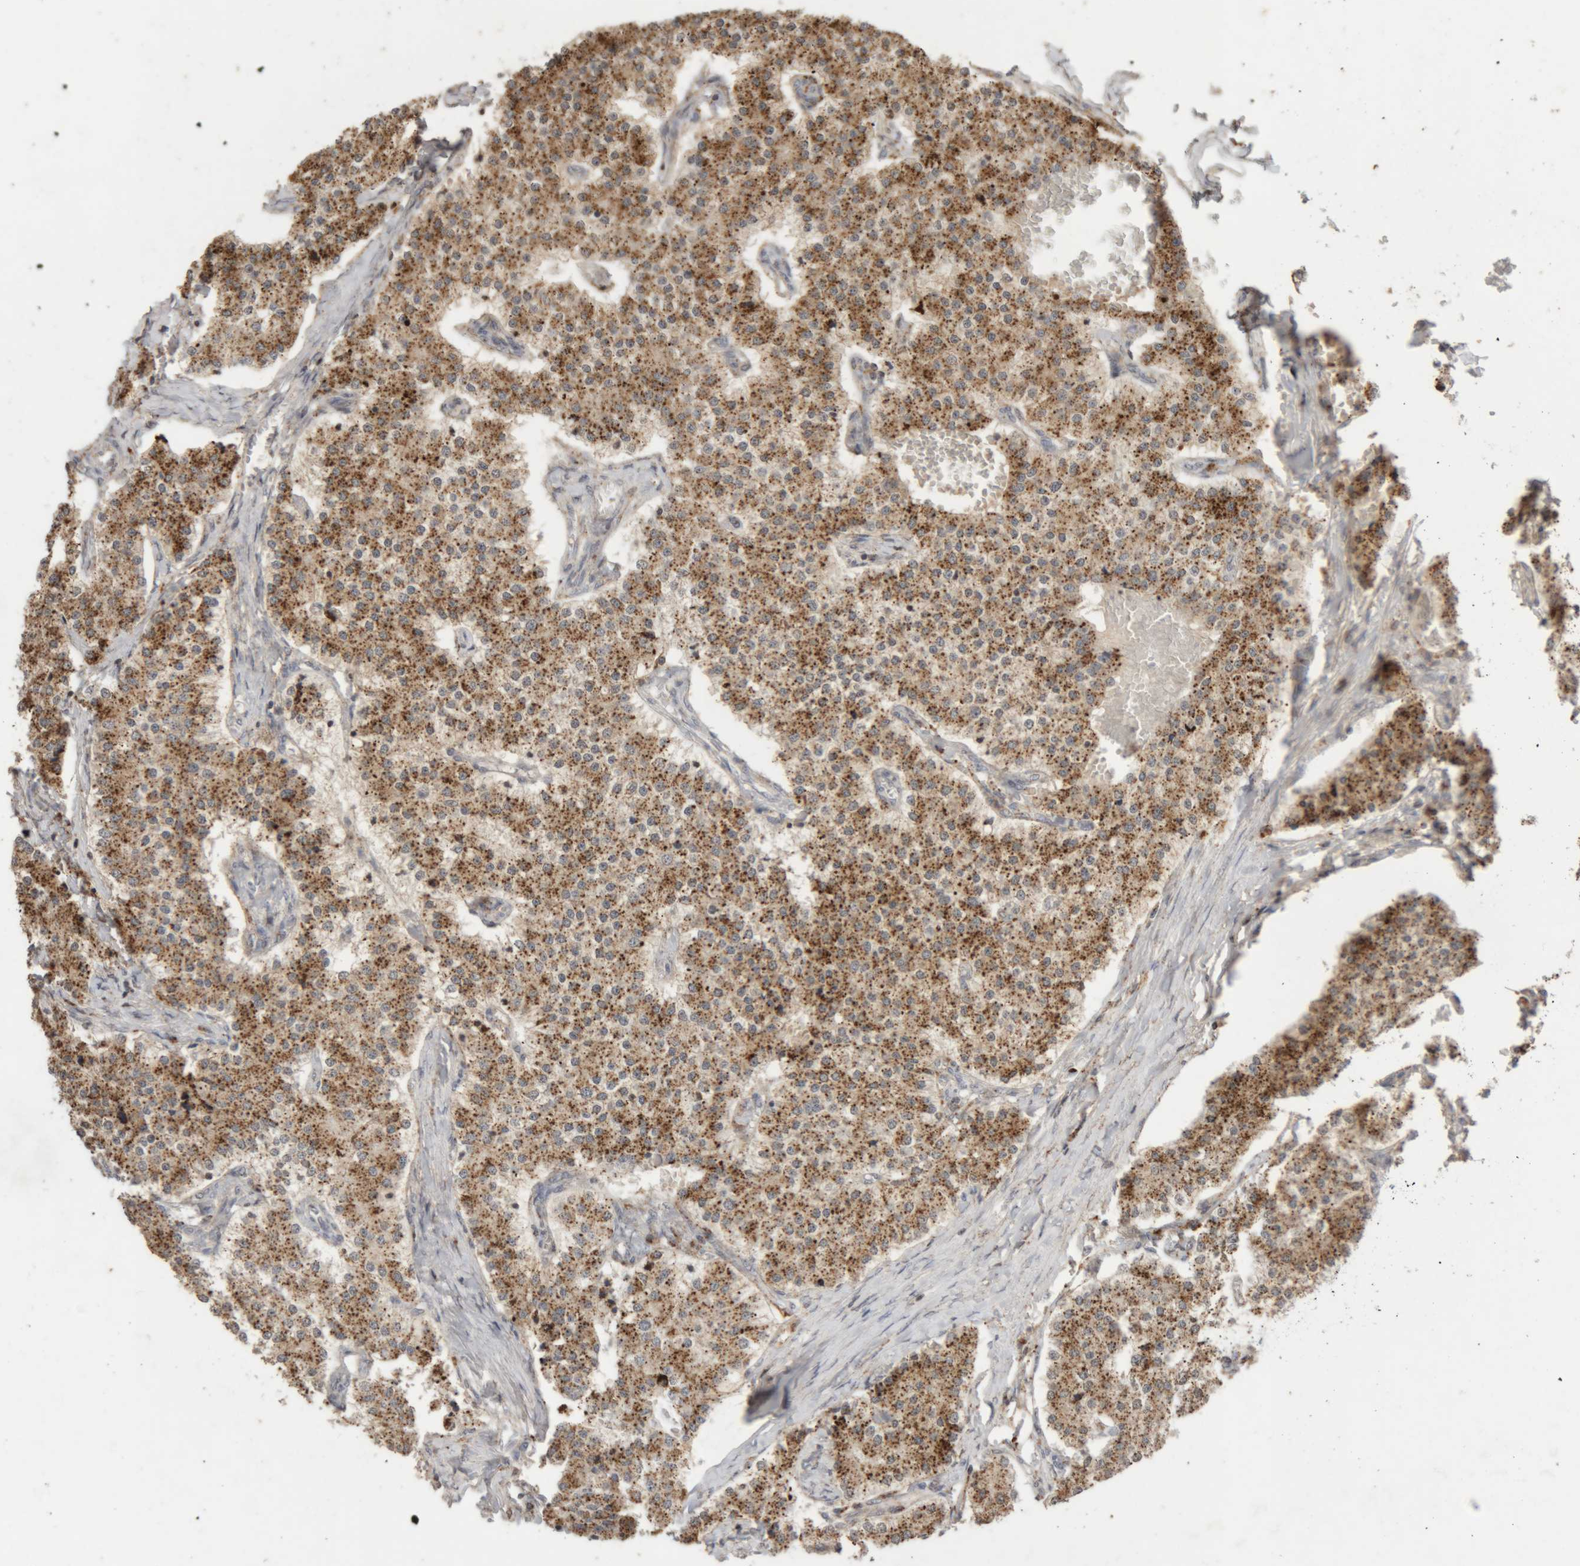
{"staining": {"intensity": "moderate", "quantity": ">75%", "location": "cytoplasmic/membranous"}, "tissue": "carcinoid", "cell_type": "Tumor cells", "image_type": "cancer", "snomed": [{"axis": "morphology", "description": "Carcinoid, malignant, NOS"}, {"axis": "topography", "description": "Colon"}], "caption": "Protein staining of carcinoid (malignant) tissue displays moderate cytoplasmic/membranous staining in approximately >75% of tumor cells.", "gene": "ARSA", "patient": {"sex": "female", "age": 52}}